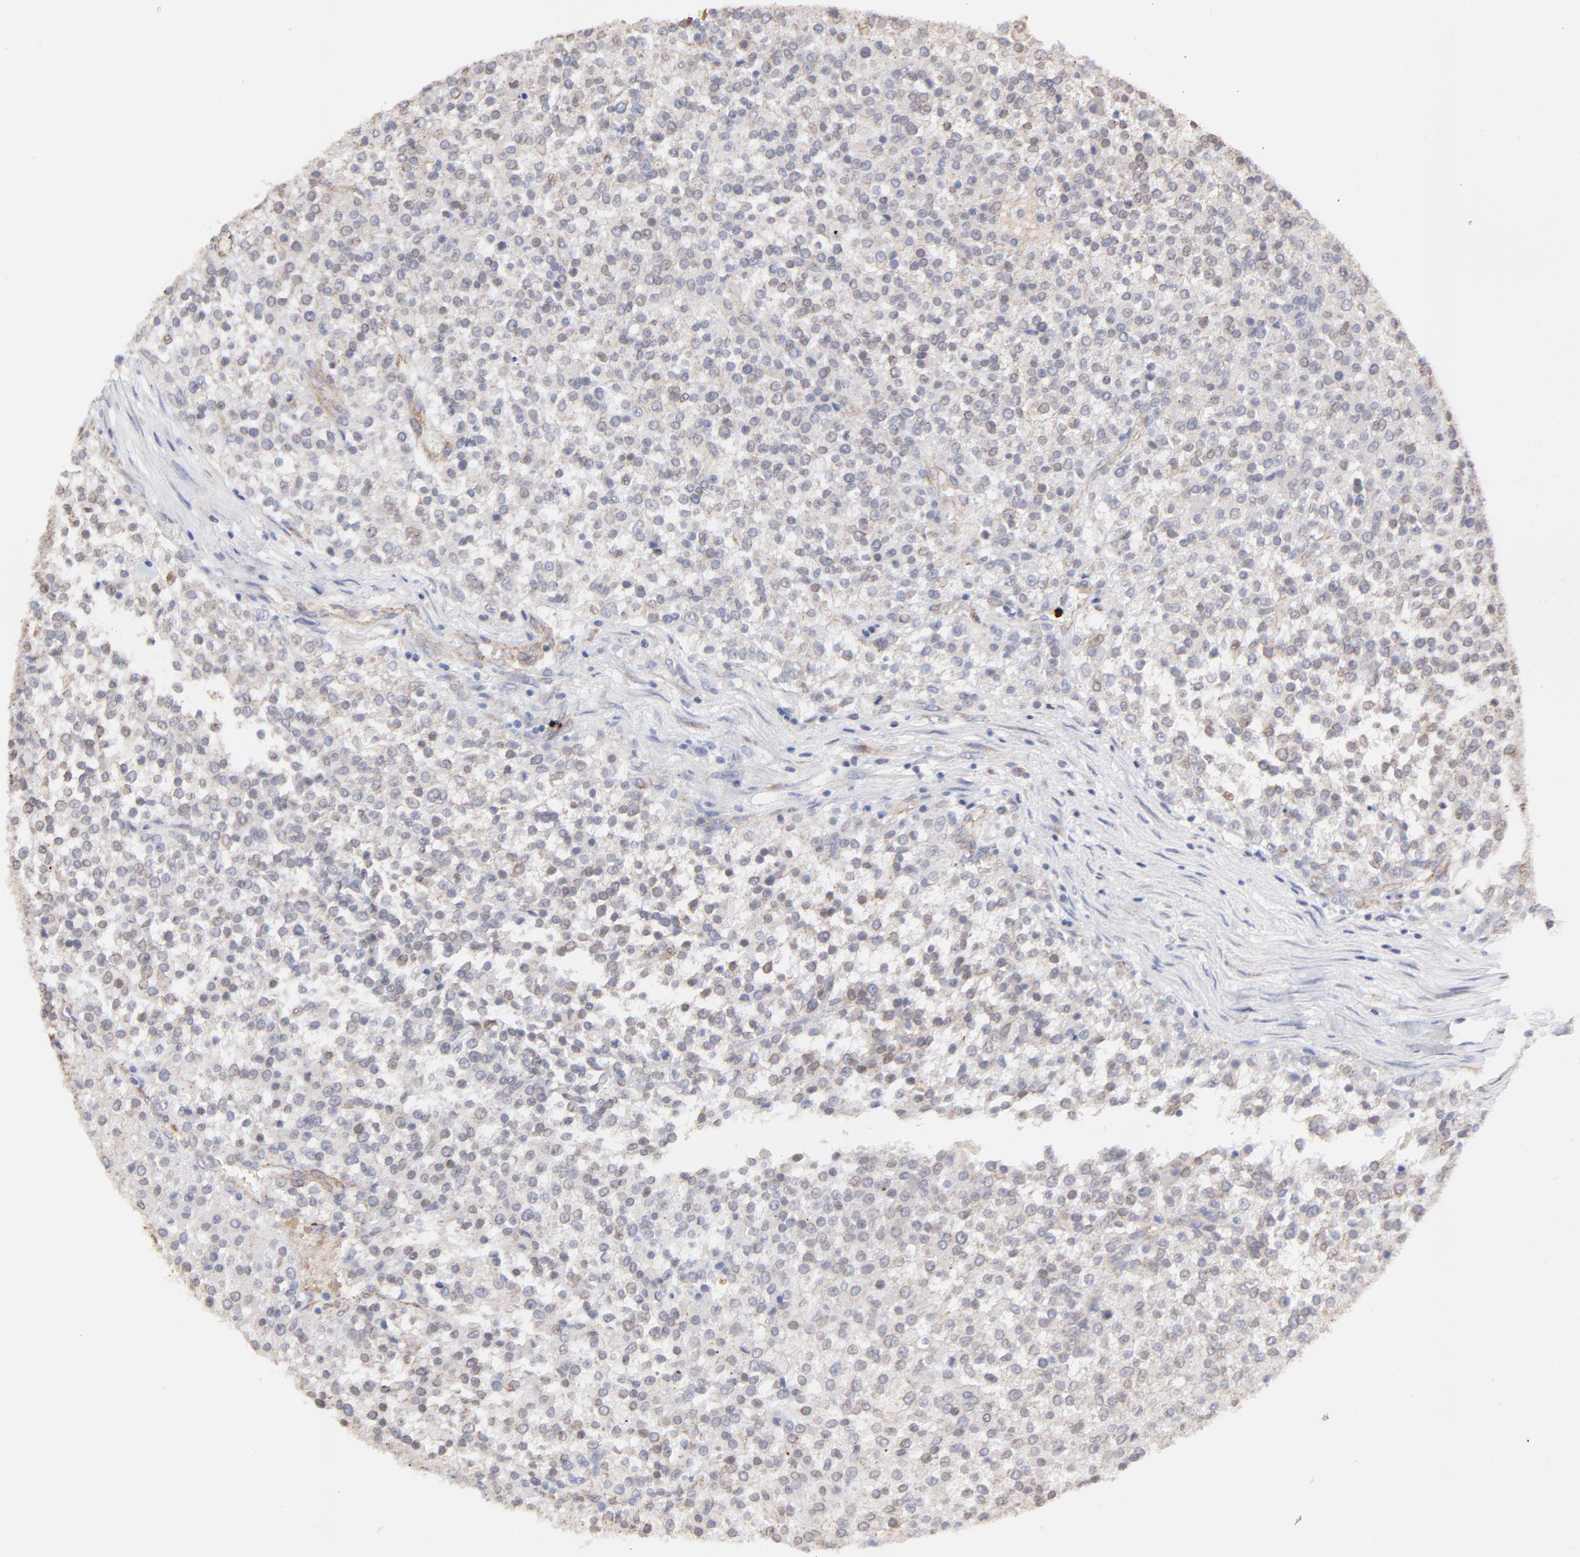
{"staining": {"intensity": "weak", "quantity": "25%-75%", "location": "cytoplasmic/membranous,nuclear"}, "tissue": "testis cancer", "cell_type": "Tumor cells", "image_type": "cancer", "snomed": [{"axis": "morphology", "description": "Seminoma, NOS"}, {"axis": "topography", "description": "Testis"}], "caption": "Protein expression by IHC displays weak cytoplasmic/membranous and nuclear positivity in about 25%-75% of tumor cells in testis cancer (seminoma). (DAB (3,3'-diaminobenzidine) IHC with brightfield microscopy, high magnification).", "gene": "LRCH2", "patient": {"sex": "male", "age": 59}}